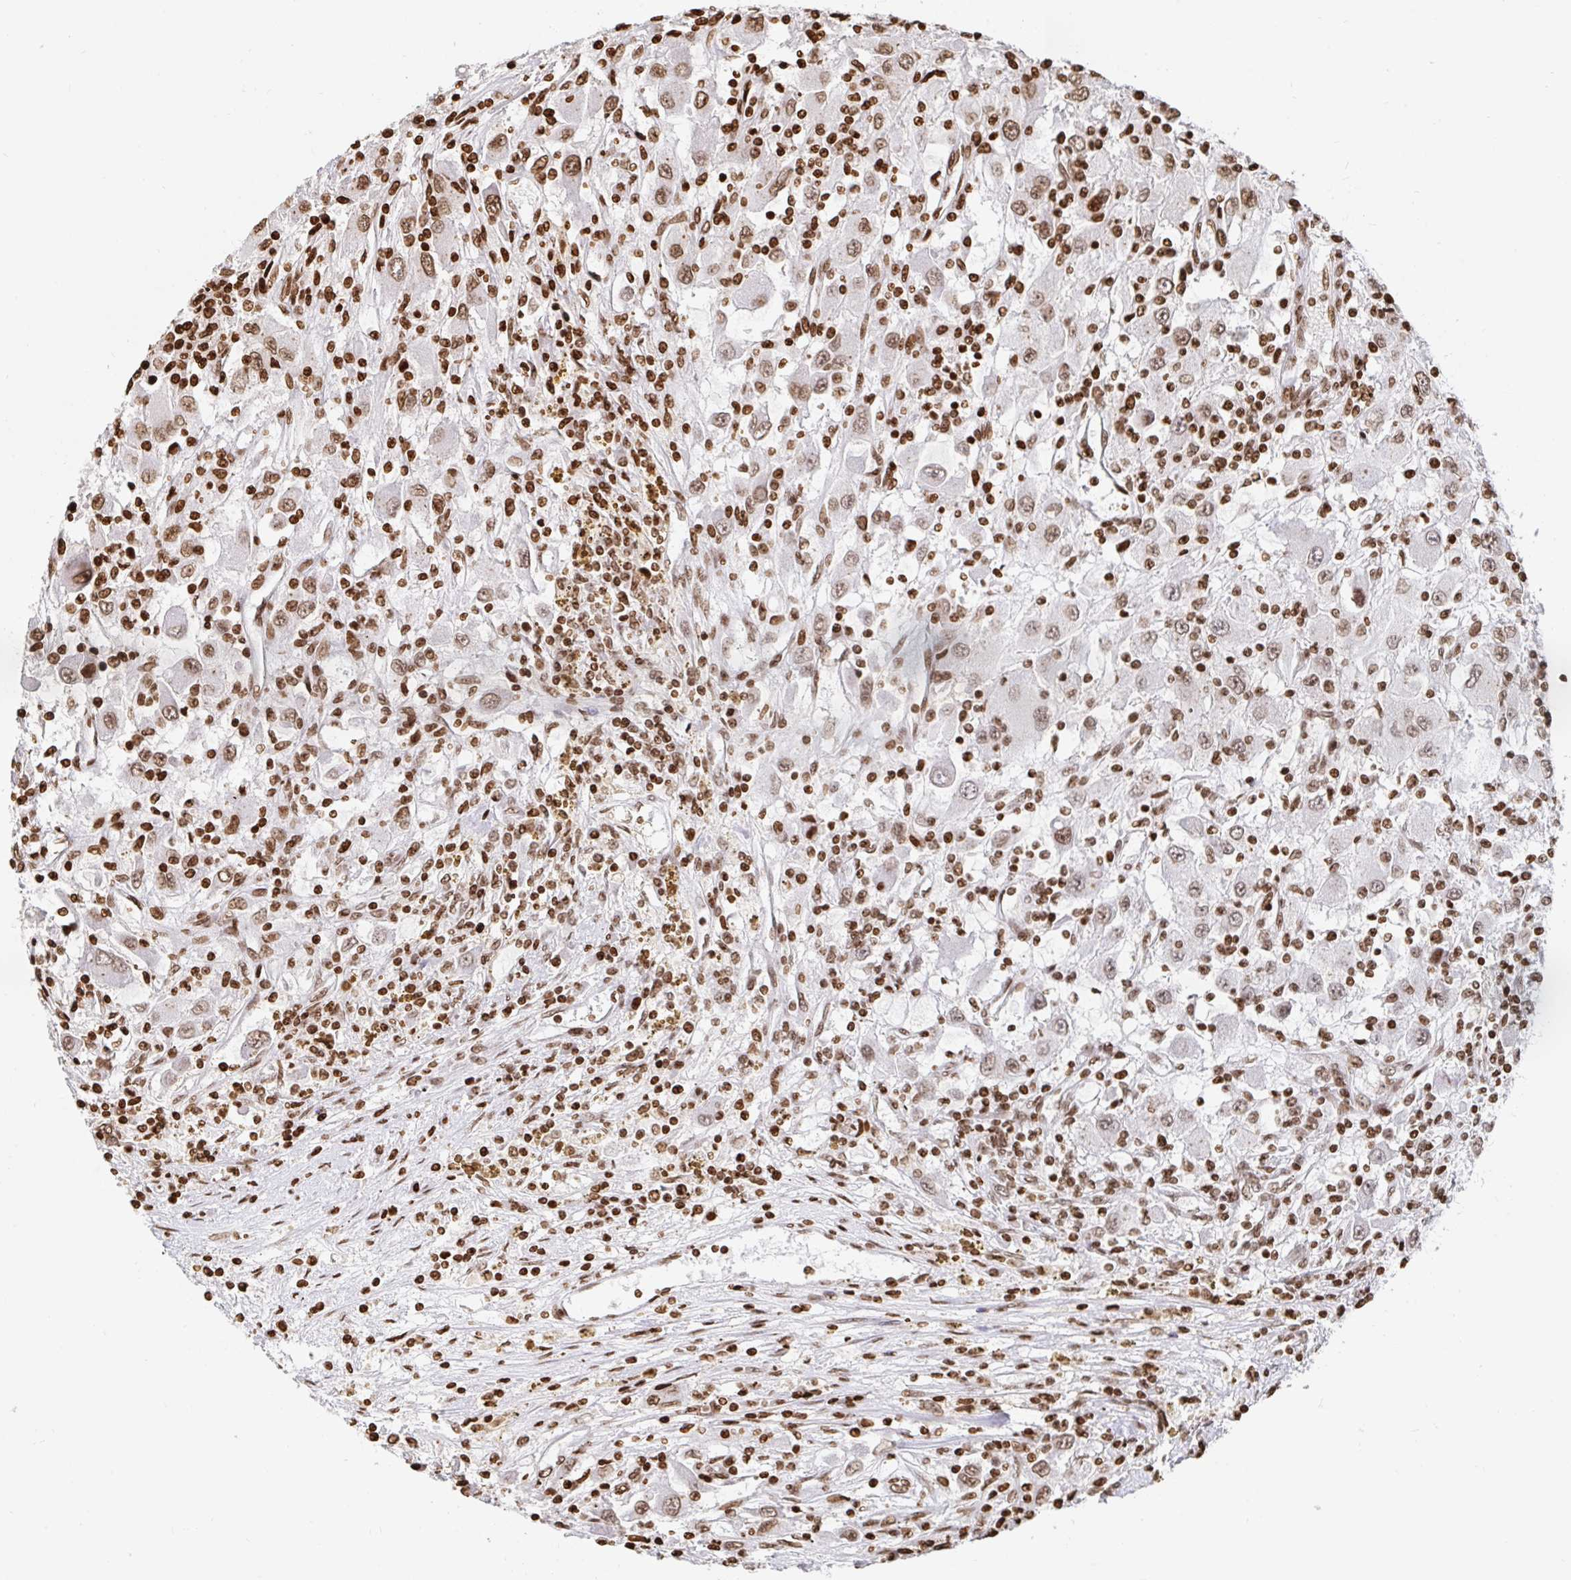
{"staining": {"intensity": "moderate", "quantity": ">75%", "location": "nuclear"}, "tissue": "renal cancer", "cell_type": "Tumor cells", "image_type": "cancer", "snomed": [{"axis": "morphology", "description": "Adenocarcinoma, NOS"}, {"axis": "topography", "description": "Kidney"}], "caption": "Renal cancer stained with immunohistochemistry (IHC) demonstrates moderate nuclear positivity in about >75% of tumor cells.", "gene": "H2BC5", "patient": {"sex": "female", "age": 67}}